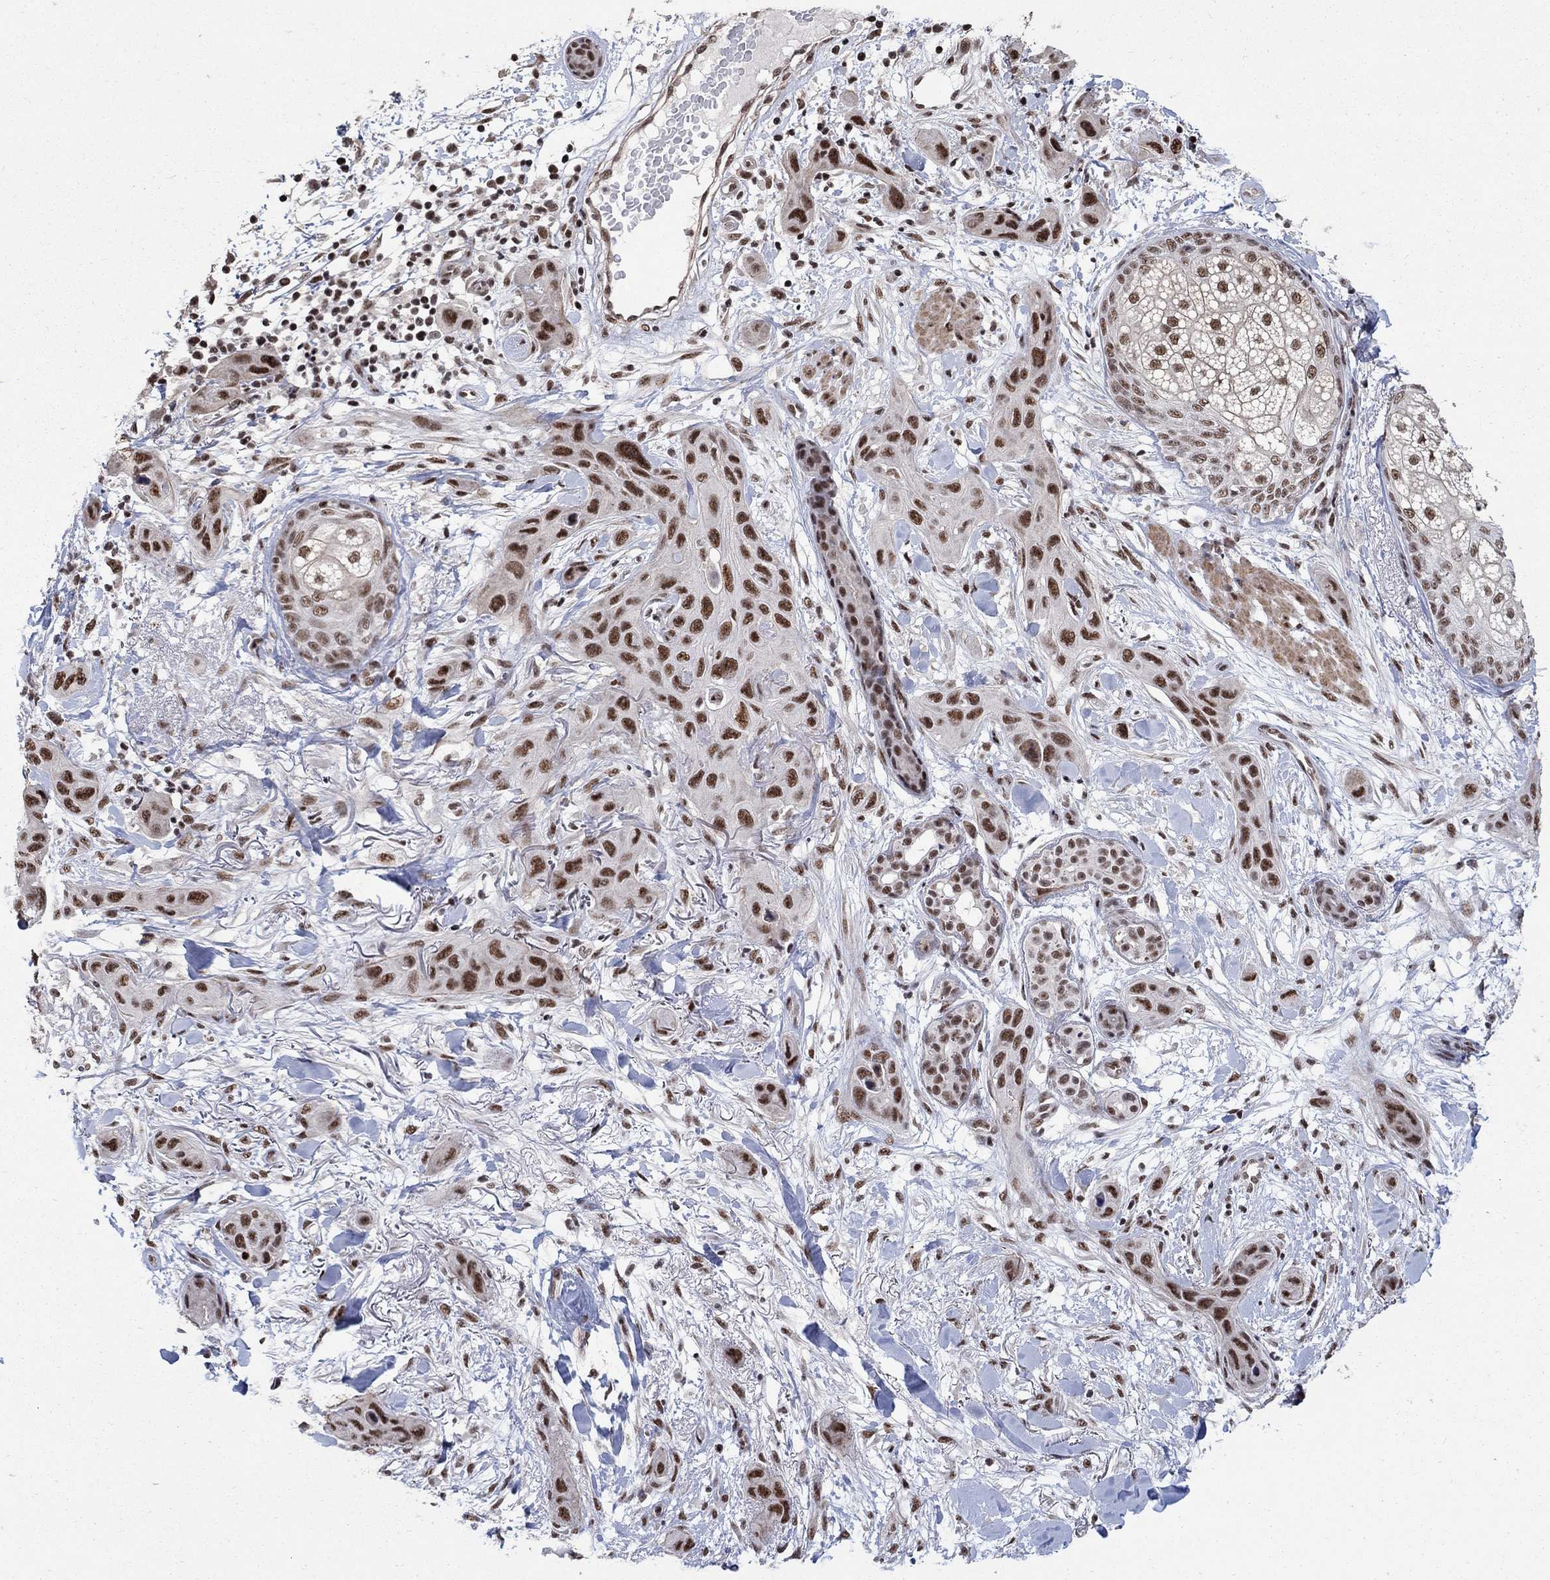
{"staining": {"intensity": "strong", "quantity": ">75%", "location": "nuclear"}, "tissue": "skin cancer", "cell_type": "Tumor cells", "image_type": "cancer", "snomed": [{"axis": "morphology", "description": "Squamous cell carcinoma, NOS"}, {"axis": "topography", "description": "Skin"}], "caption": "Skin squamous cell carcinoma was stained to show a protein in brown. There is high levels of strong nuclear staining in approximately >75% of tumor cells.", "gene": "PNISR", "patient": {"sex": "male", "age": 78}}